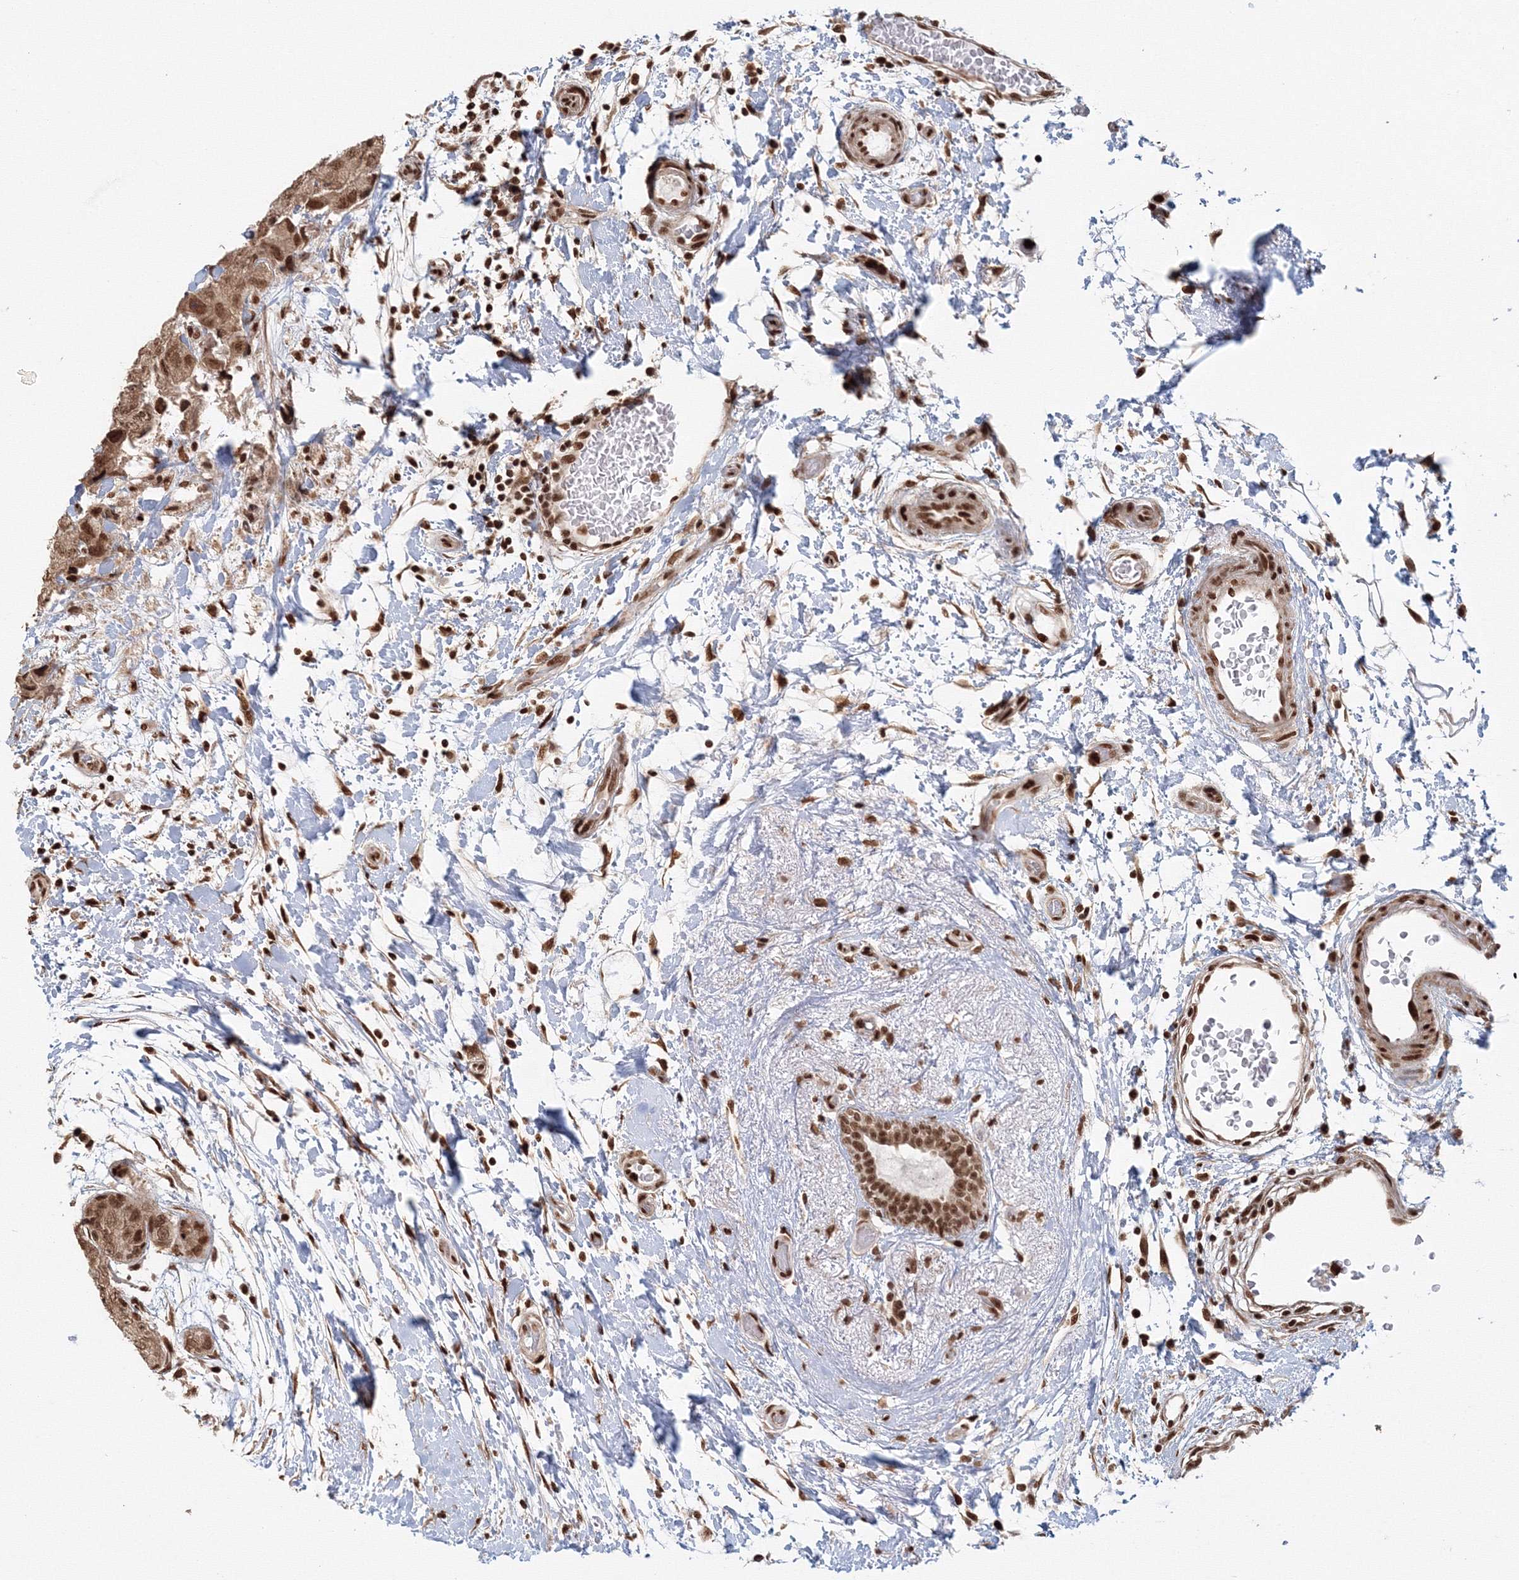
{"staining": {"intensity": "moderate", "quantity": ">75%", "location": "nuclear"}, "tissue": "breast cancer", "cell_type": "Tumor cells", "image_type": "cancer", "snomed": [{"axis": "morphology", "description": "Duct carcinoma"}, {"axis": "topography", "description": "Breast"}], "caption": "An image of infiltrating ductal carcinoma (breast) stained for a protein displays moderate nuclear brown staining in tumor cells.", "gene": "KIF20A", "patient": {"sex": "female", "age": 62}}